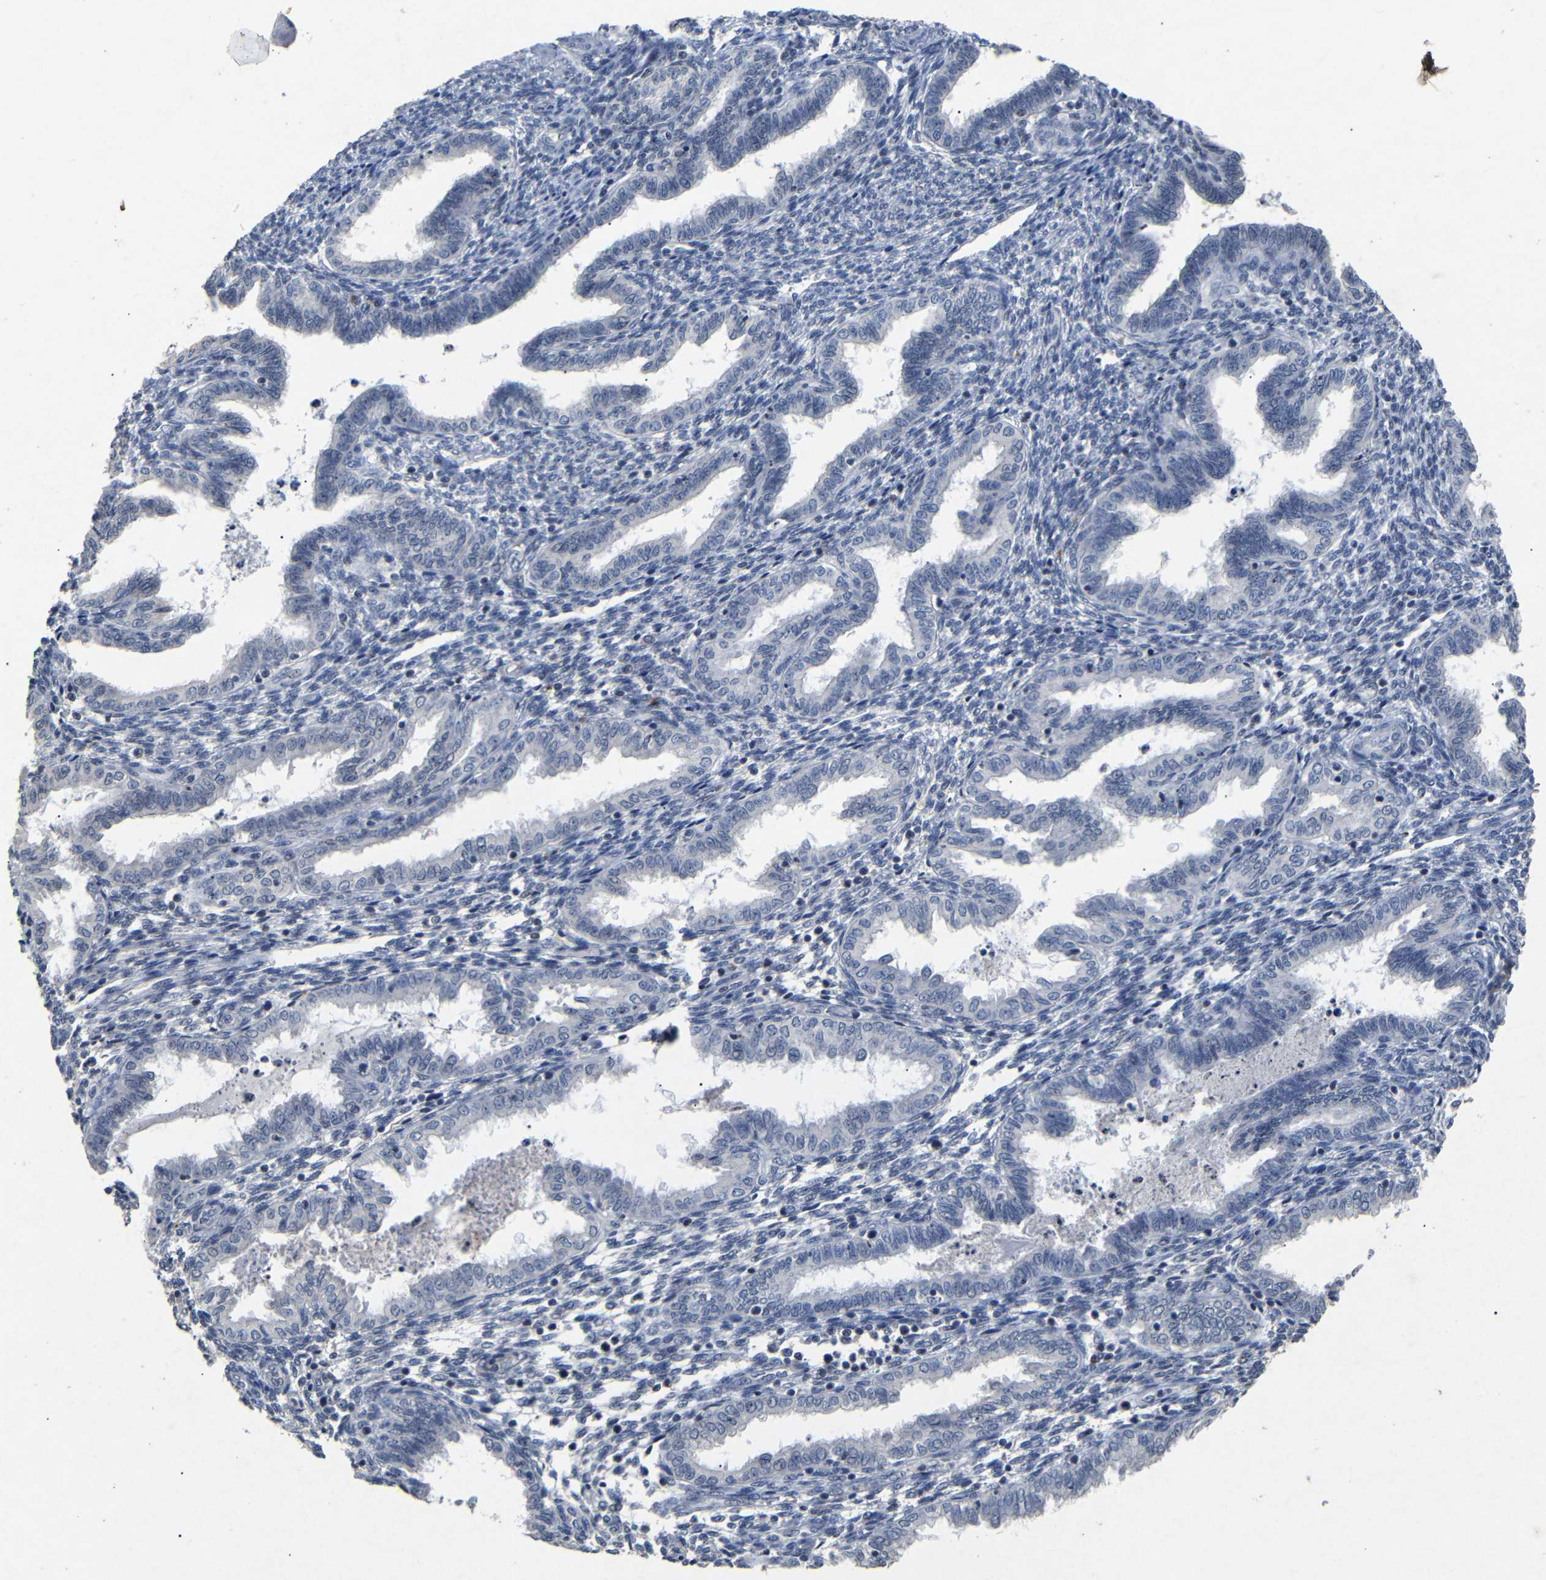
{"staining": {"intensity": "negative", "quantity": "none", "location": "none"}, "tissue": "endometrium", "cell_type": "Cells in endometrial stroma", "image_type": "normal", "snomed": [{"axis": "morphology", "description": "Normal tissue, NOS"}, {"axis": "topography", "description": "Endometrium"}], "caption": "IHC histopathology image of benign human endometrium stained for a protein (brown), which reveals no positivity in cells in endometrial stroma.", "gene": "PARN", "patient": {"sex": "female", "age": 33}}